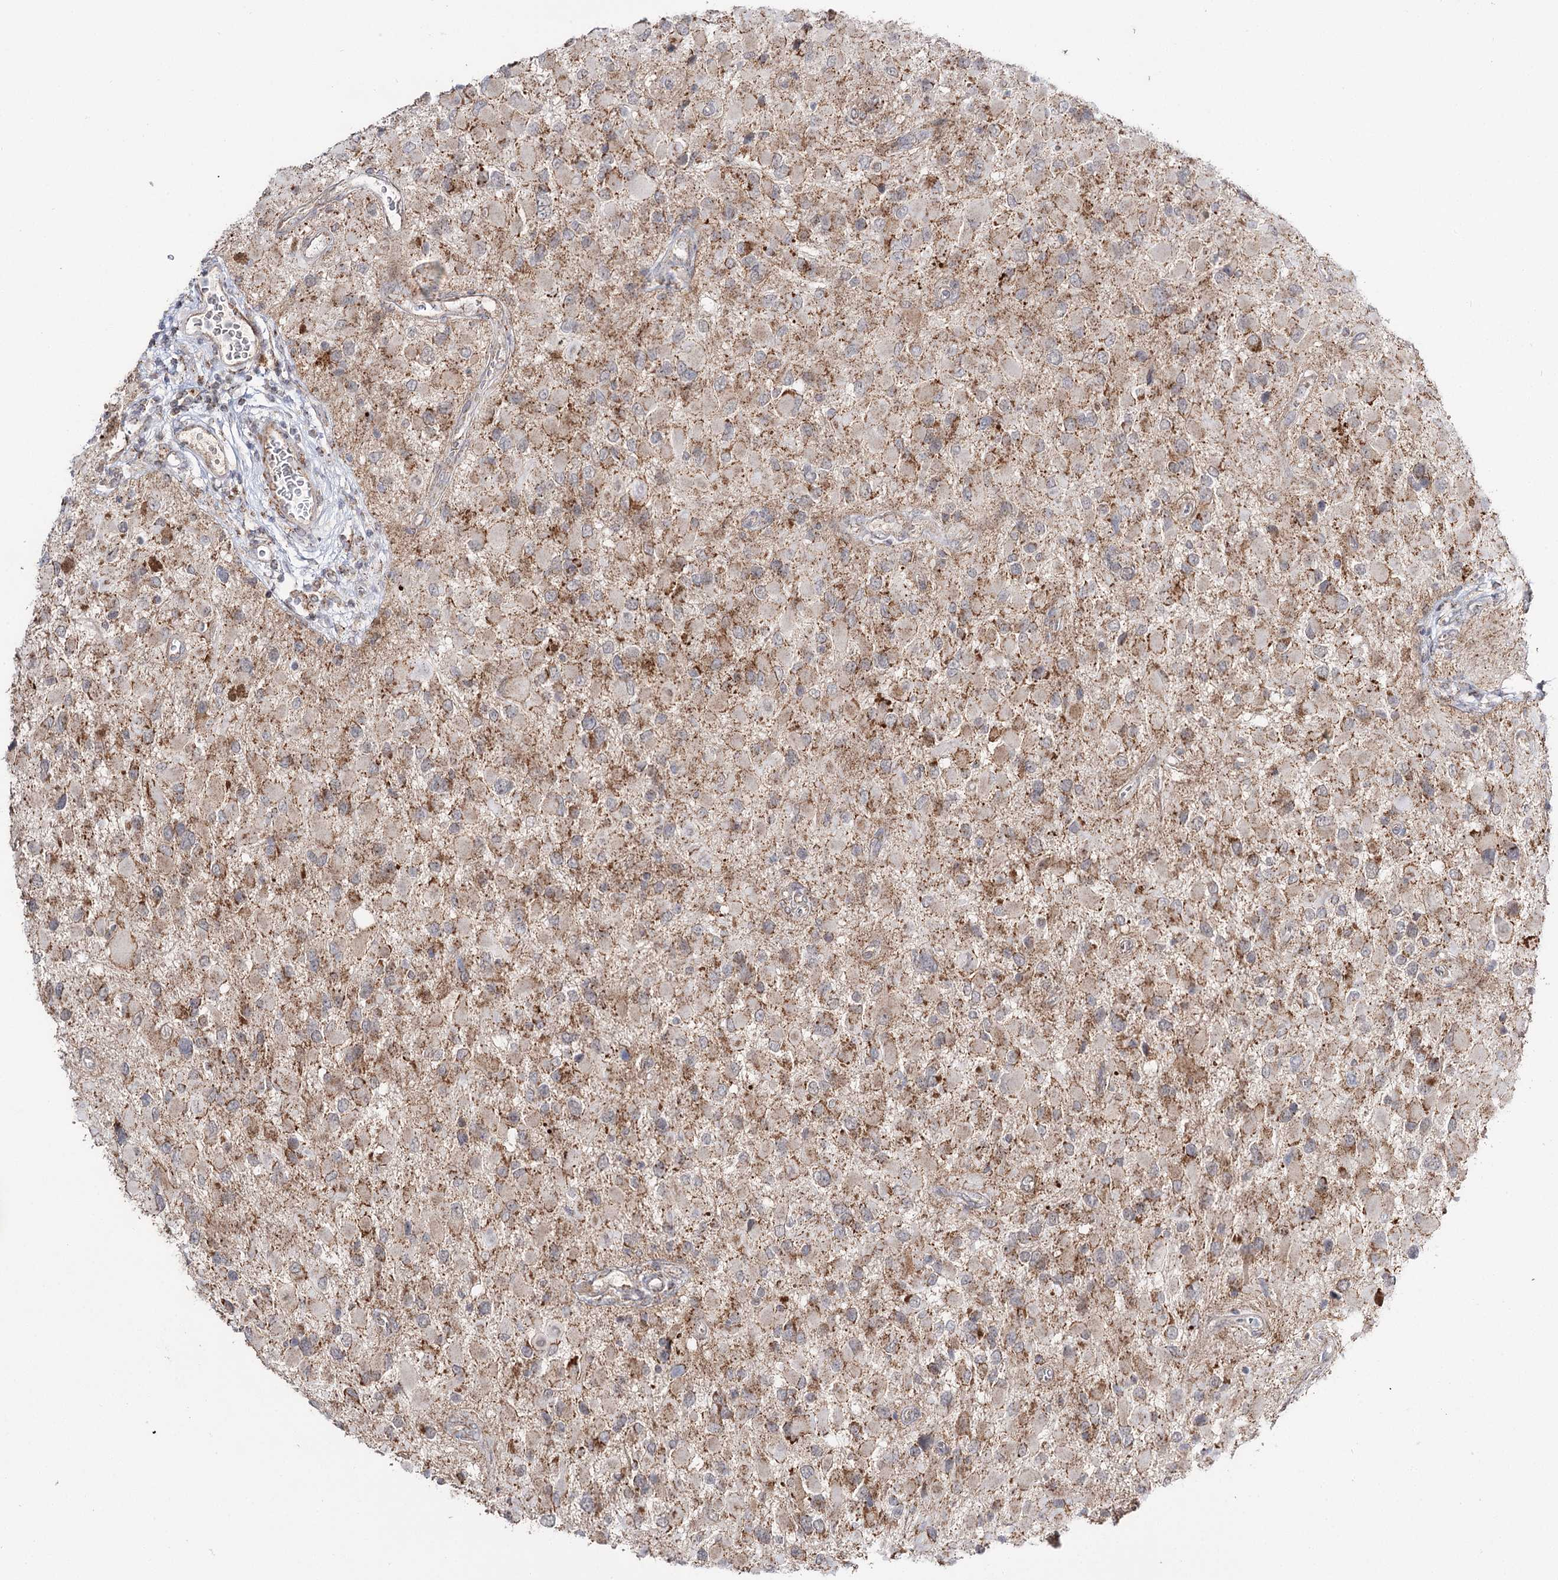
{"staining": {"intensity": "weak", "quantity": ">75%", "location": "cytoplasmic/membranous"}, "tissue": "glioma", "cell_type": "Tumor cells", "image_type": "cancer", "snomed": [{"axis": "morphology", "description": "Glioma, malignant, High grade"}, {"axis": "topography", "description": "Brain"}], "caption": "Approximately >75% of tumor cells in glioma display weak cytoplasmic/membranous protein staining as visualized by brown immunohistochemical staining.", "gene": "CBR4", "patient": {"sex": "male", "age": 53}}